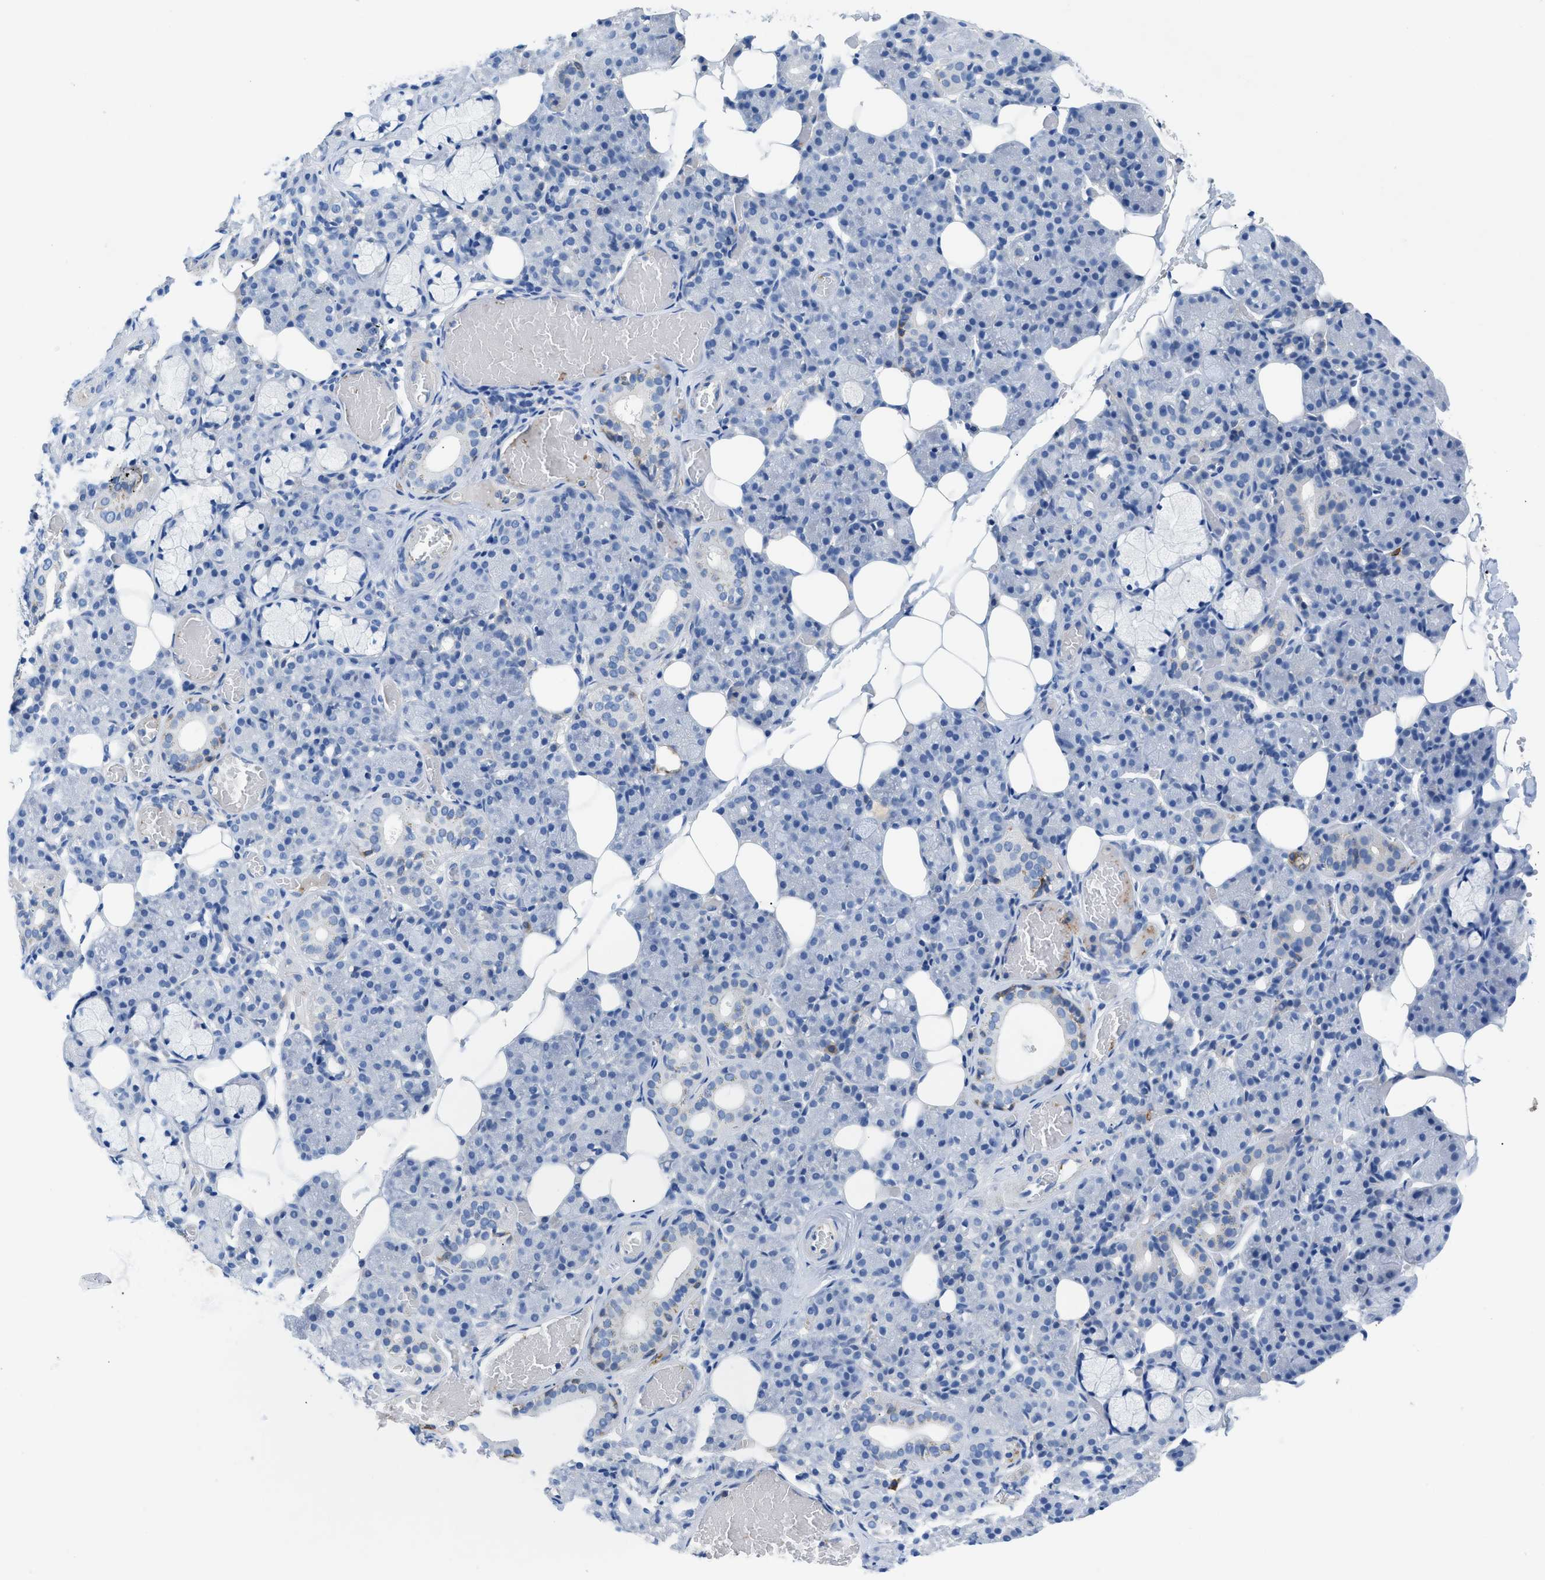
{"staining": {"intensity": "weak", "quantity": "<25%", "location": "cytoplasmic/membranous"}, "tissue": "salivary gland", "cell_type": "Glandular cells", "image_type": "normal", "snomed": [{"axis": "morphology", "description": "Normal tissue, NOS"}, {"axis": "topography", "description": "Salivary gland"}], "caption": "Glandular cells show no significant expression in normal salivary gland. Nuclei are stained in blue.", "gene": "SLC10A6", "patient": {"sex": "male", "age": 63}}